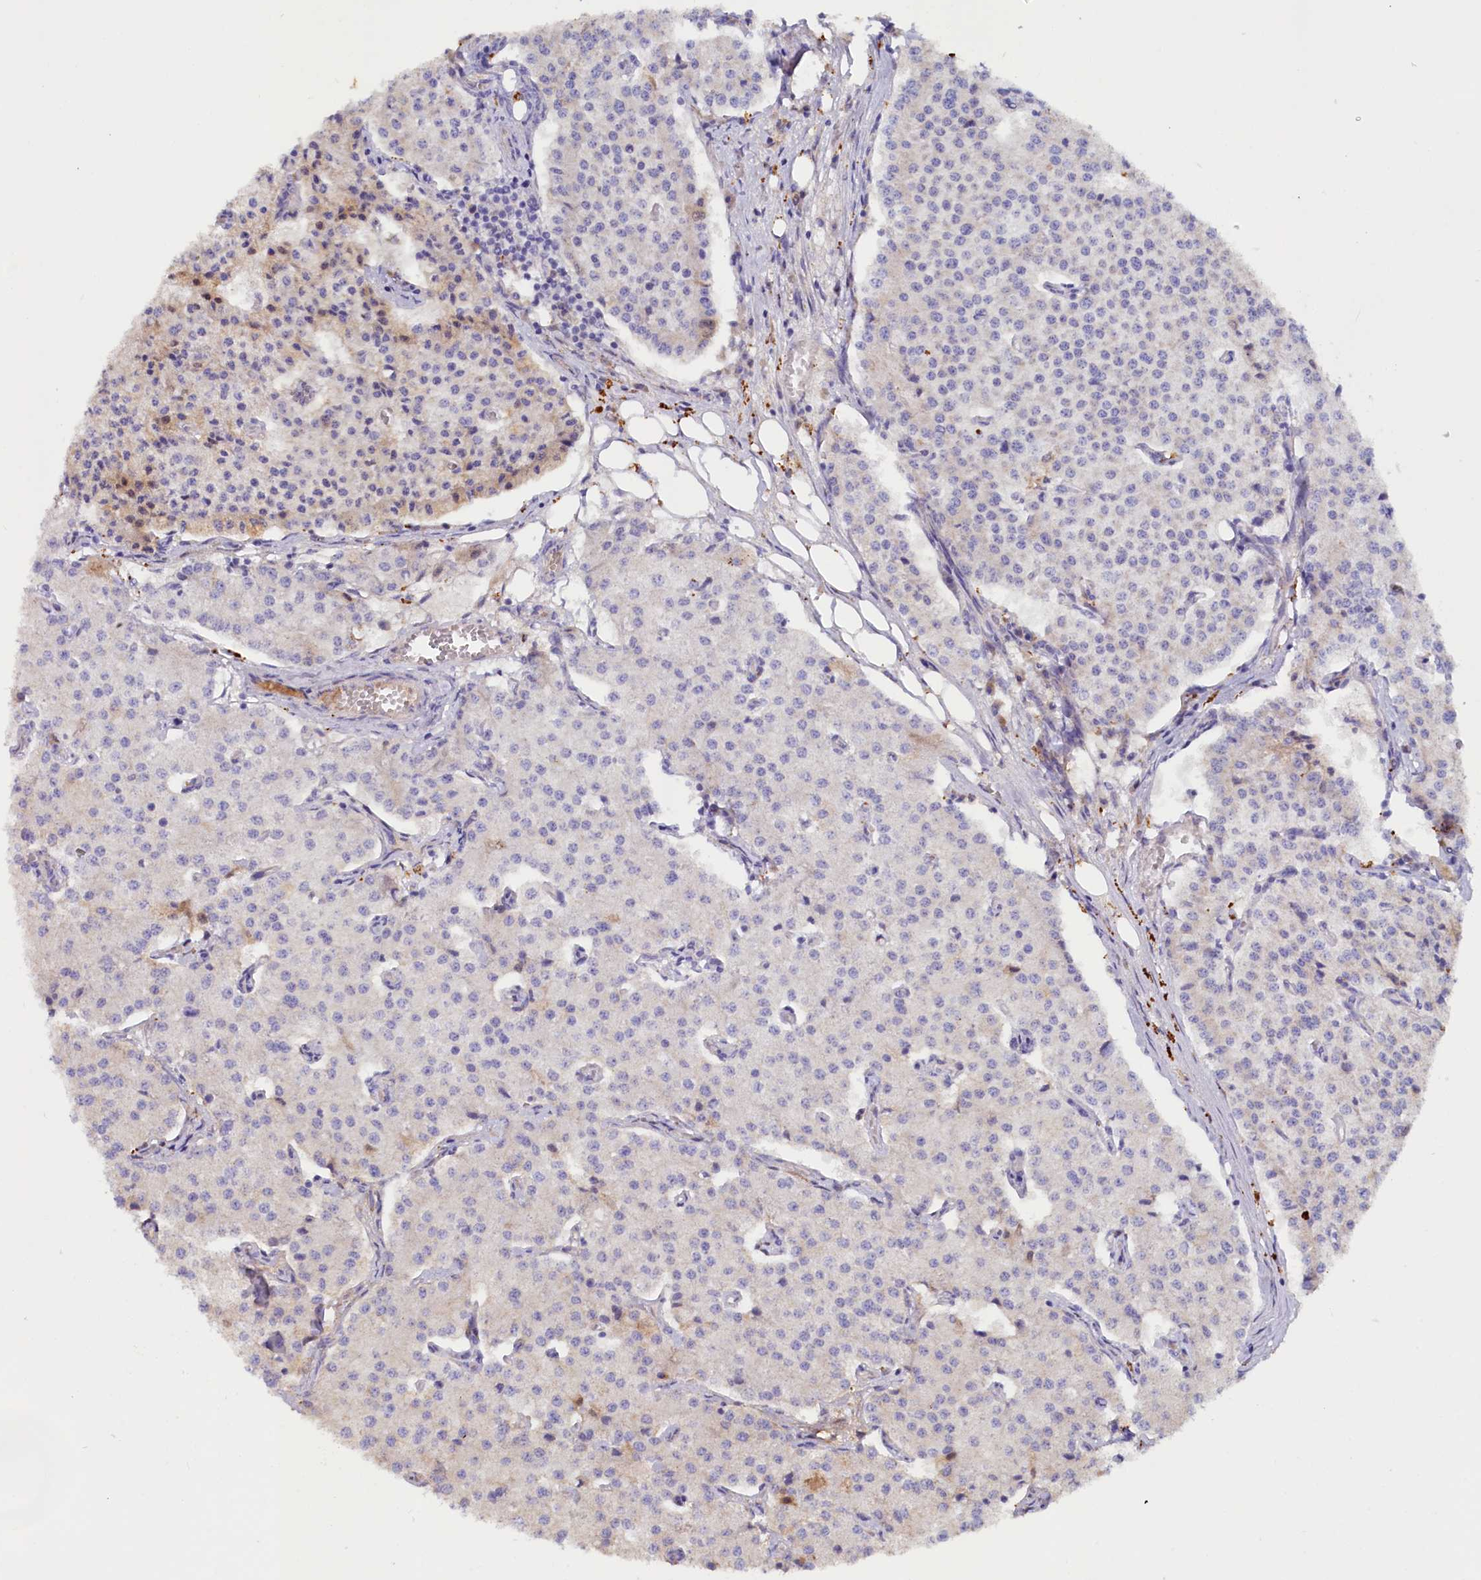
{"staining": {"intensity": "weak", "quantity": "<25%", "location": "cytoplasmic/membranous"}, "tissue": "carcinoid", "cell_type": "Tumor cells", "image_type": "cancer", "snomed": [{"axis": "morphology", "description": "Carcinoid, malignant, NOS"}, {"axis": "topography", "description": "Colon"}], "caption": "Photomicrograph shows no protein expression in tumor cells of malignant carcinoid tissue.", "gene": "IL17RD", "patient": {"sex": "female", "age": 52}}